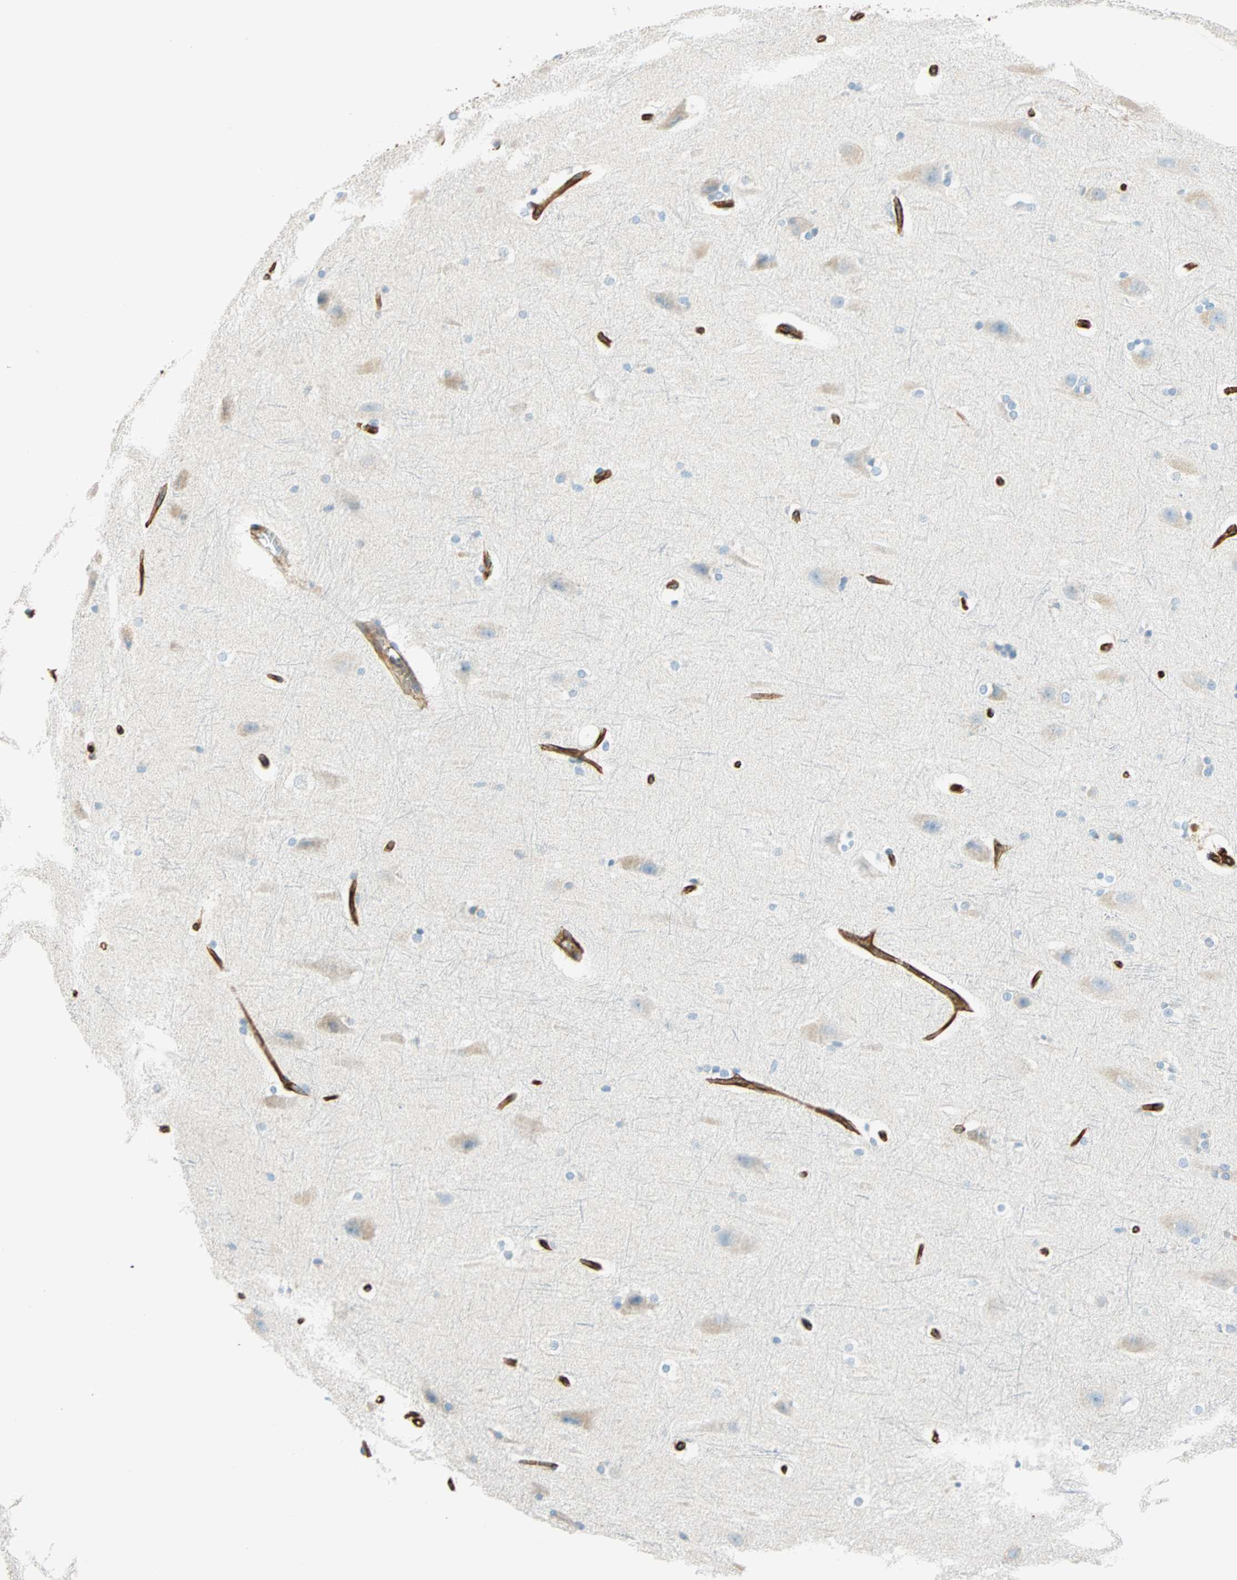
{"staining": {"intensity": "negative", "quantity": "none", "location": "none"}, "tissue": "hippocampus", "cell_type": "Glial cells", "image_type": "normal", "snomed": [{"axis": "morphology", "description": "Normal tissue, NOS"}, {"axis": "topography", "description": "Hippocampus"}], "caption": "Immunohistochemistry (IHC) image of normal human hippocampus stained for a protein (brown), which shows no staining in glial cells.", "gene": "NES", "patient": {"sex": "female", "age": 19}}